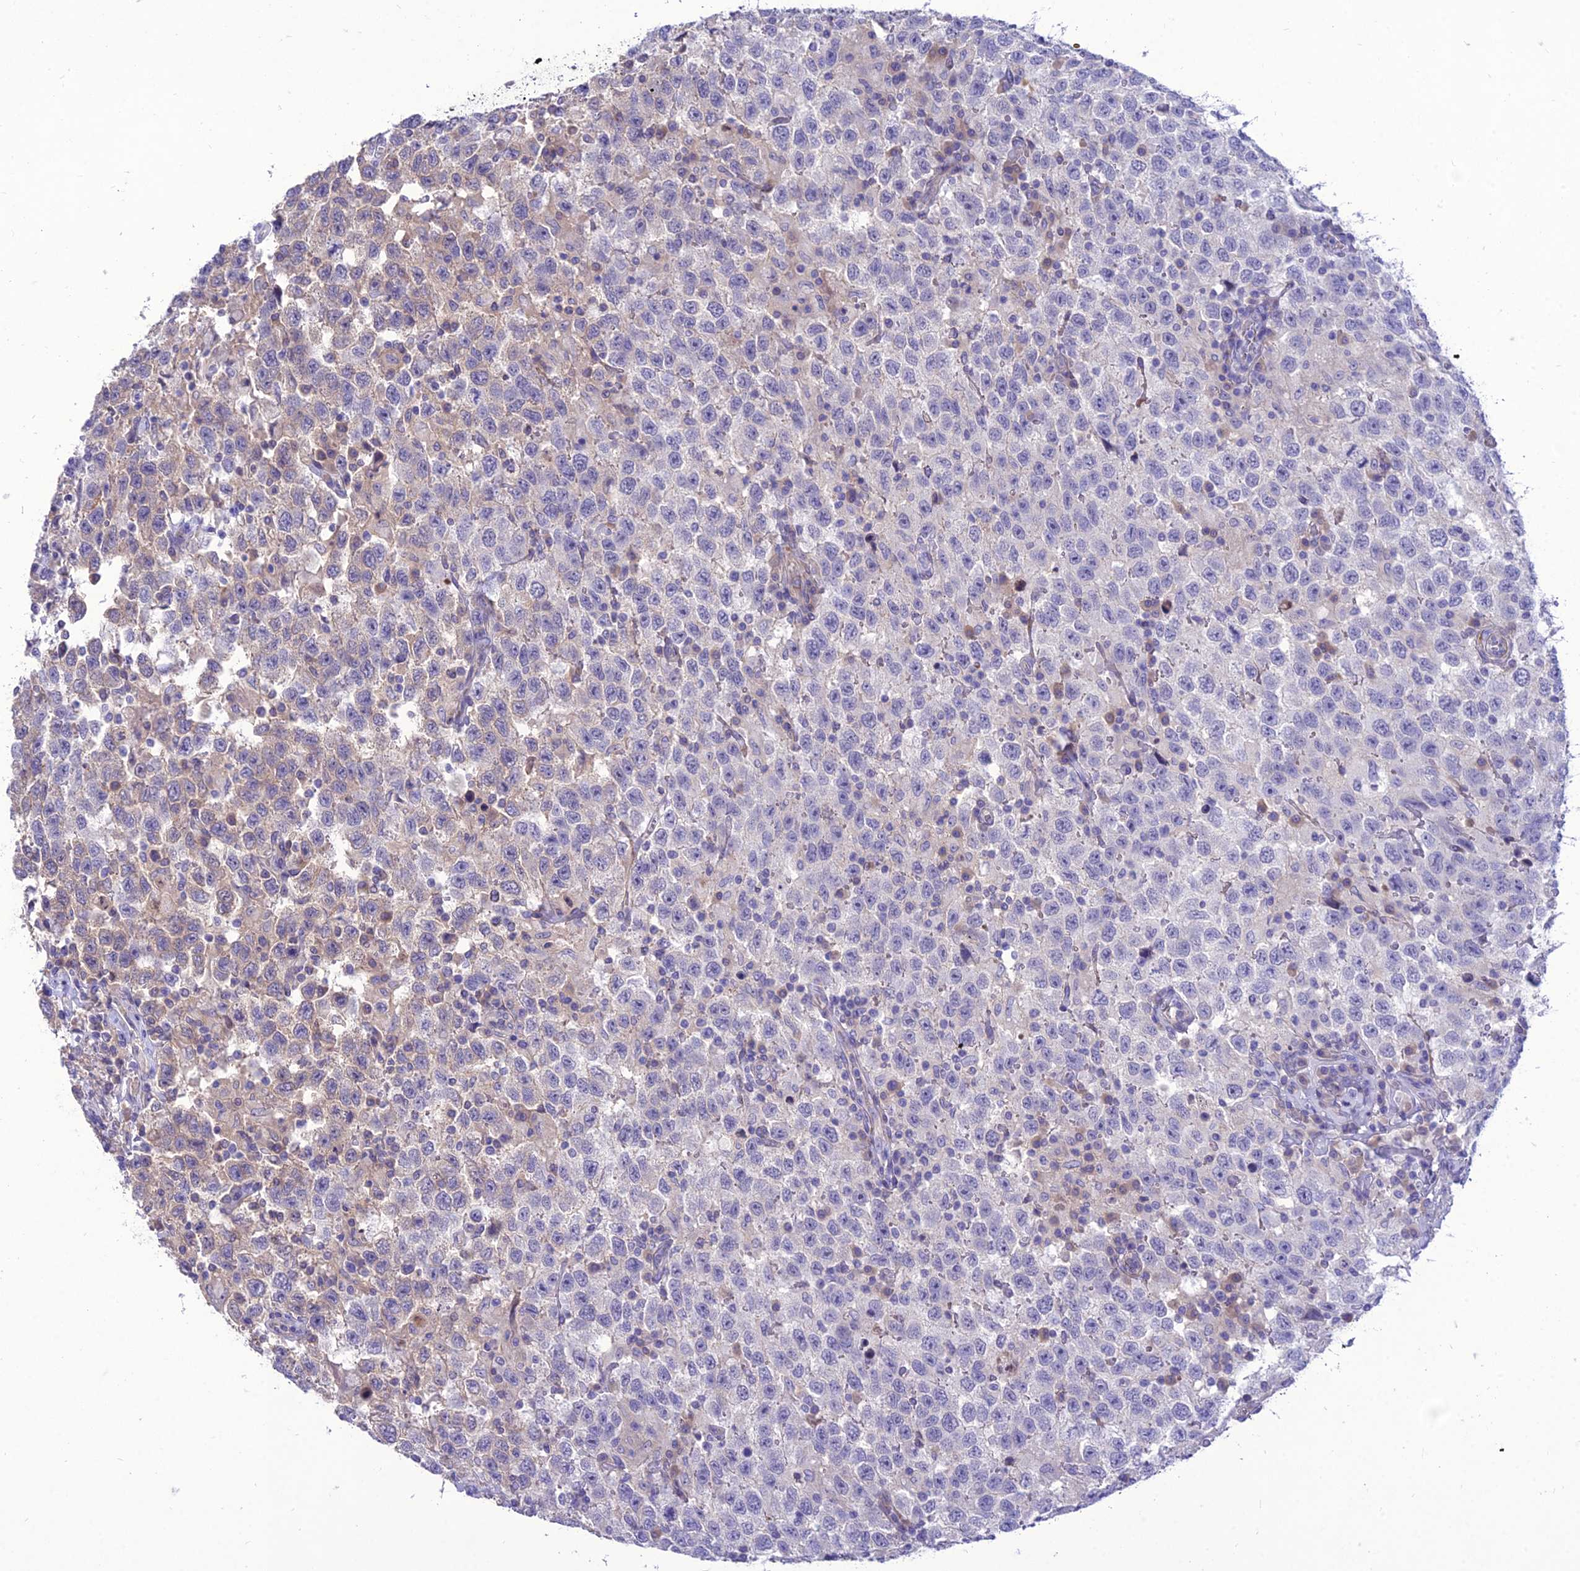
{"staining": {"intensity": "negative", "quantity": "none", "location": "none"}, "tissue": "testis cancer", "cell_type": "Tumor cells", "image_type": "cancer", "snomed": [{"axis": "morphology", "description": "Seminoma, NOS"}, {"axis": "topography", "description": "Testis"}], "caption": "Seminoma (testis) was stained to show a protein in brown. There is no significant positivity in tumor cells.", "gene": "TEKT3", "patient": {"sex": "male", "age": 41}}